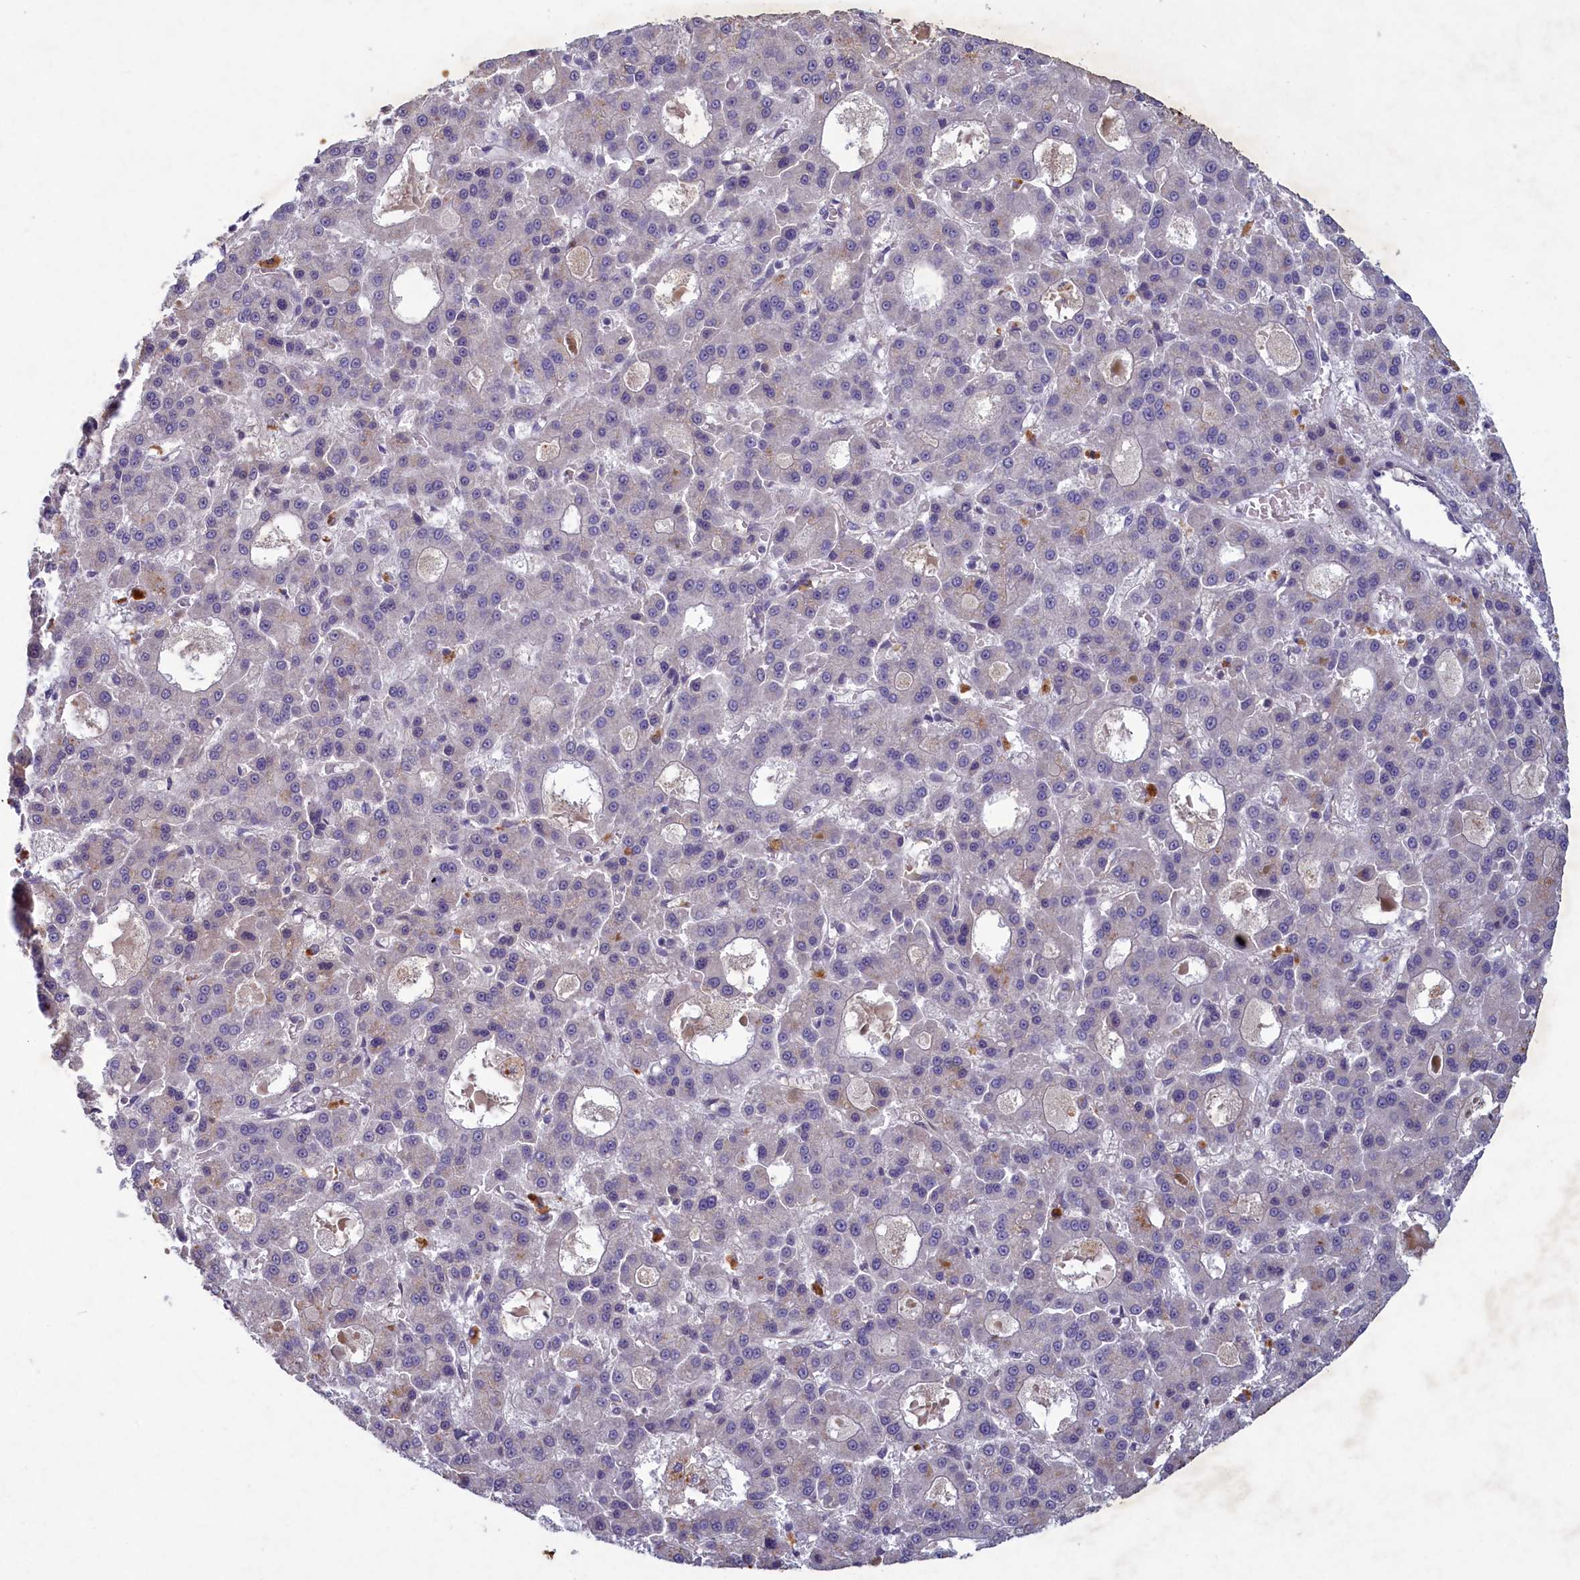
{"staining": {"intensity": "negative", "quantity": "none", "location": "none"}, "tissue": "liver cancer", "cell_type": "Tumor cells", "image_type": "cancer", "snomed": [{"axis": "morphology", "description": "Carcinoma, Hepatocellular, NOS"}, {"axis": "topography", "description": "Liver"}], "caption": "High magnification brightfield microscopy of liver cancer (hepatocellular carcinoma) stained with DAB (brown) and counterstained with hematoxylin (blue): tumor cells show no significant staining.", "gene": "PLEKHG6", "patient": {"sex": "male", "age": 70}}